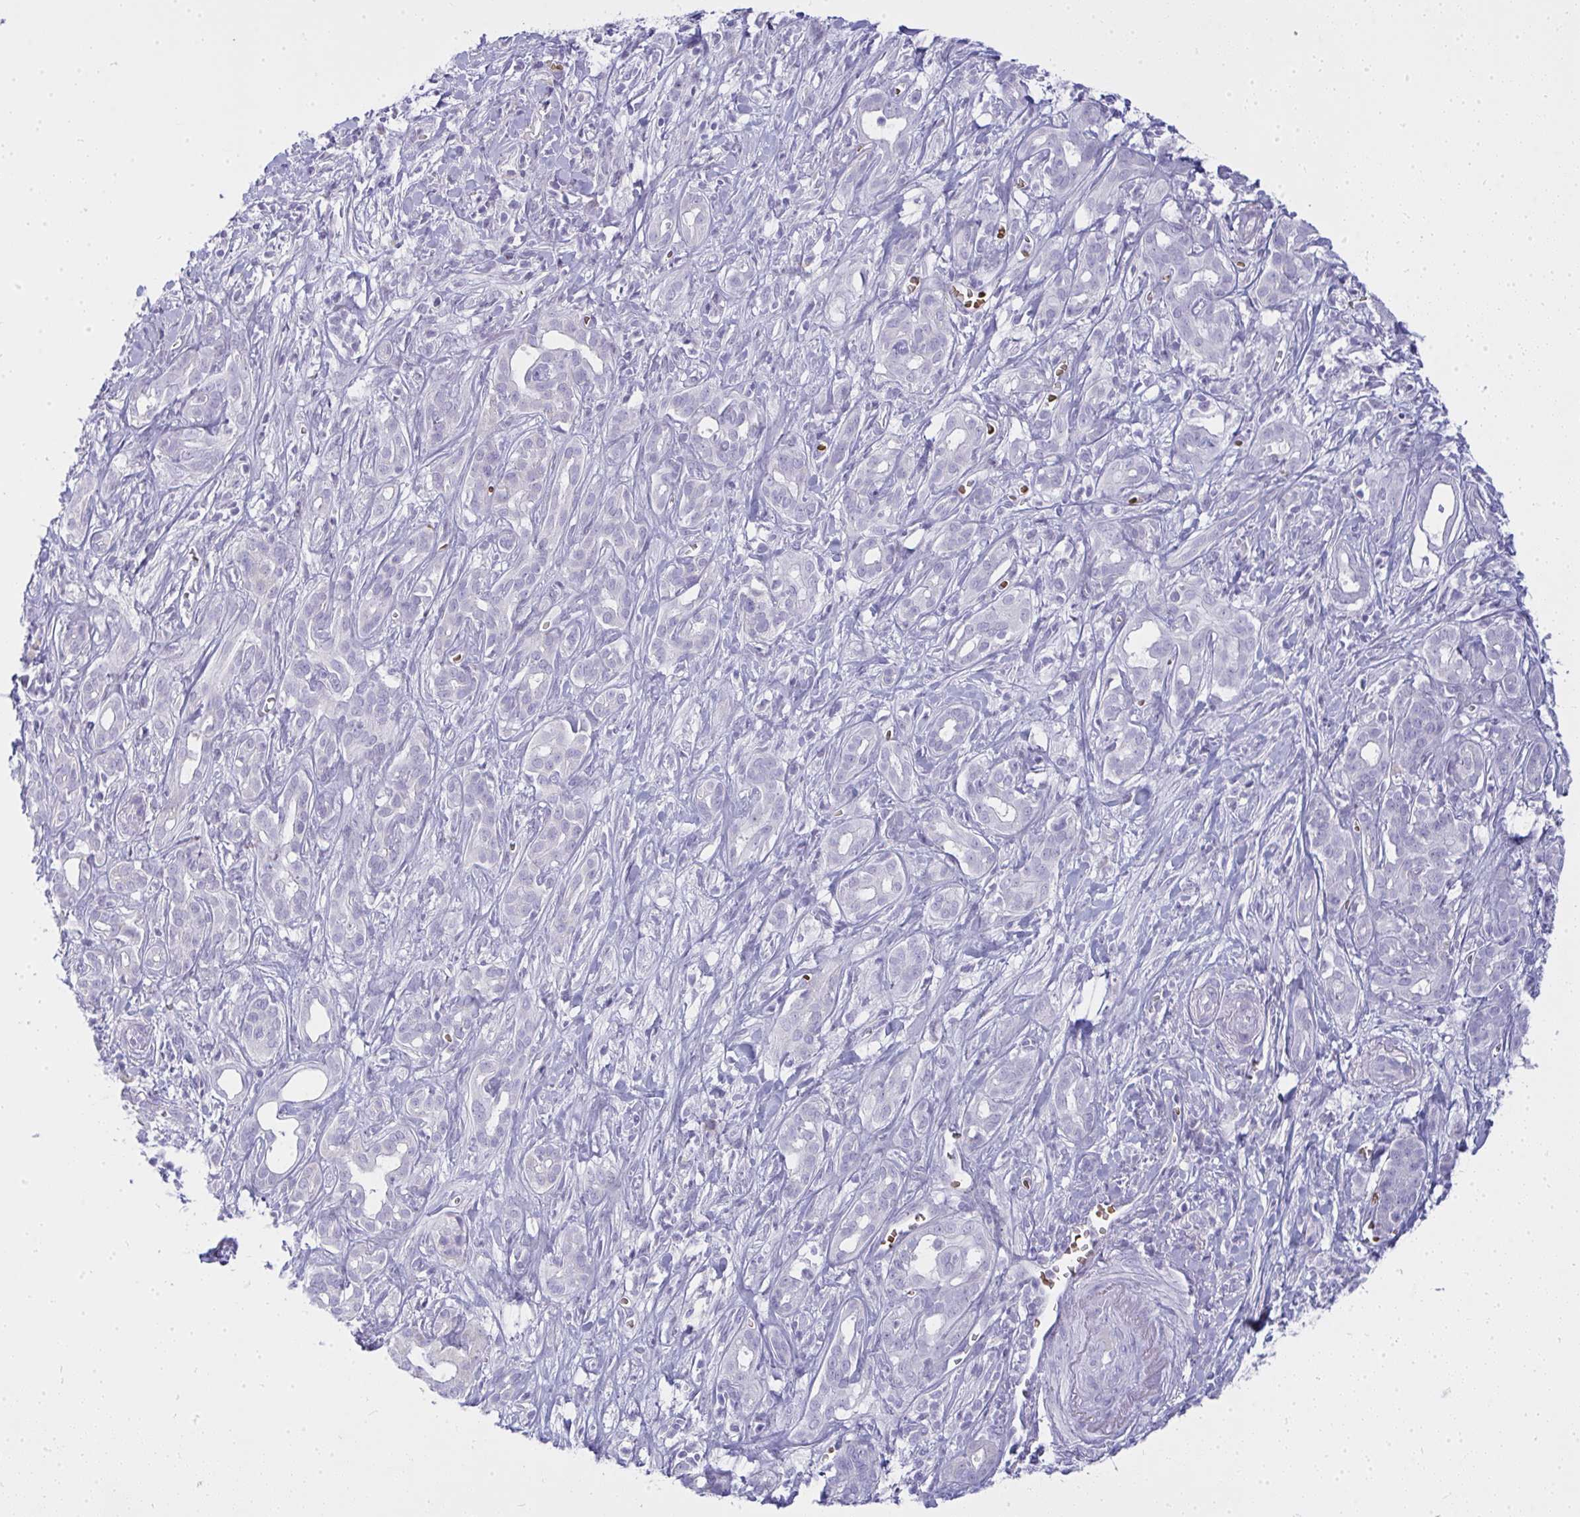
{"staining": {"intensity": "negative", "quantity": "none", "location": "none"}, "tissue": "pancreatic cancer", "cell_type": "Tumor cells", "image_type": "cancer", "snomed": [{"axis": "morphology", "description": "Adenocarcinoma, NOS"}, {"axis": "topography", "description": "Pancreas"}], "caption": "Tumor cells show no significant protein expression in pancreatic adenocarcinoma. (Immunohistochemistry, brightfield microscopy, high magnification).", "gene": "ZNF182", "patient": {"sex": "male", "age": 61}}